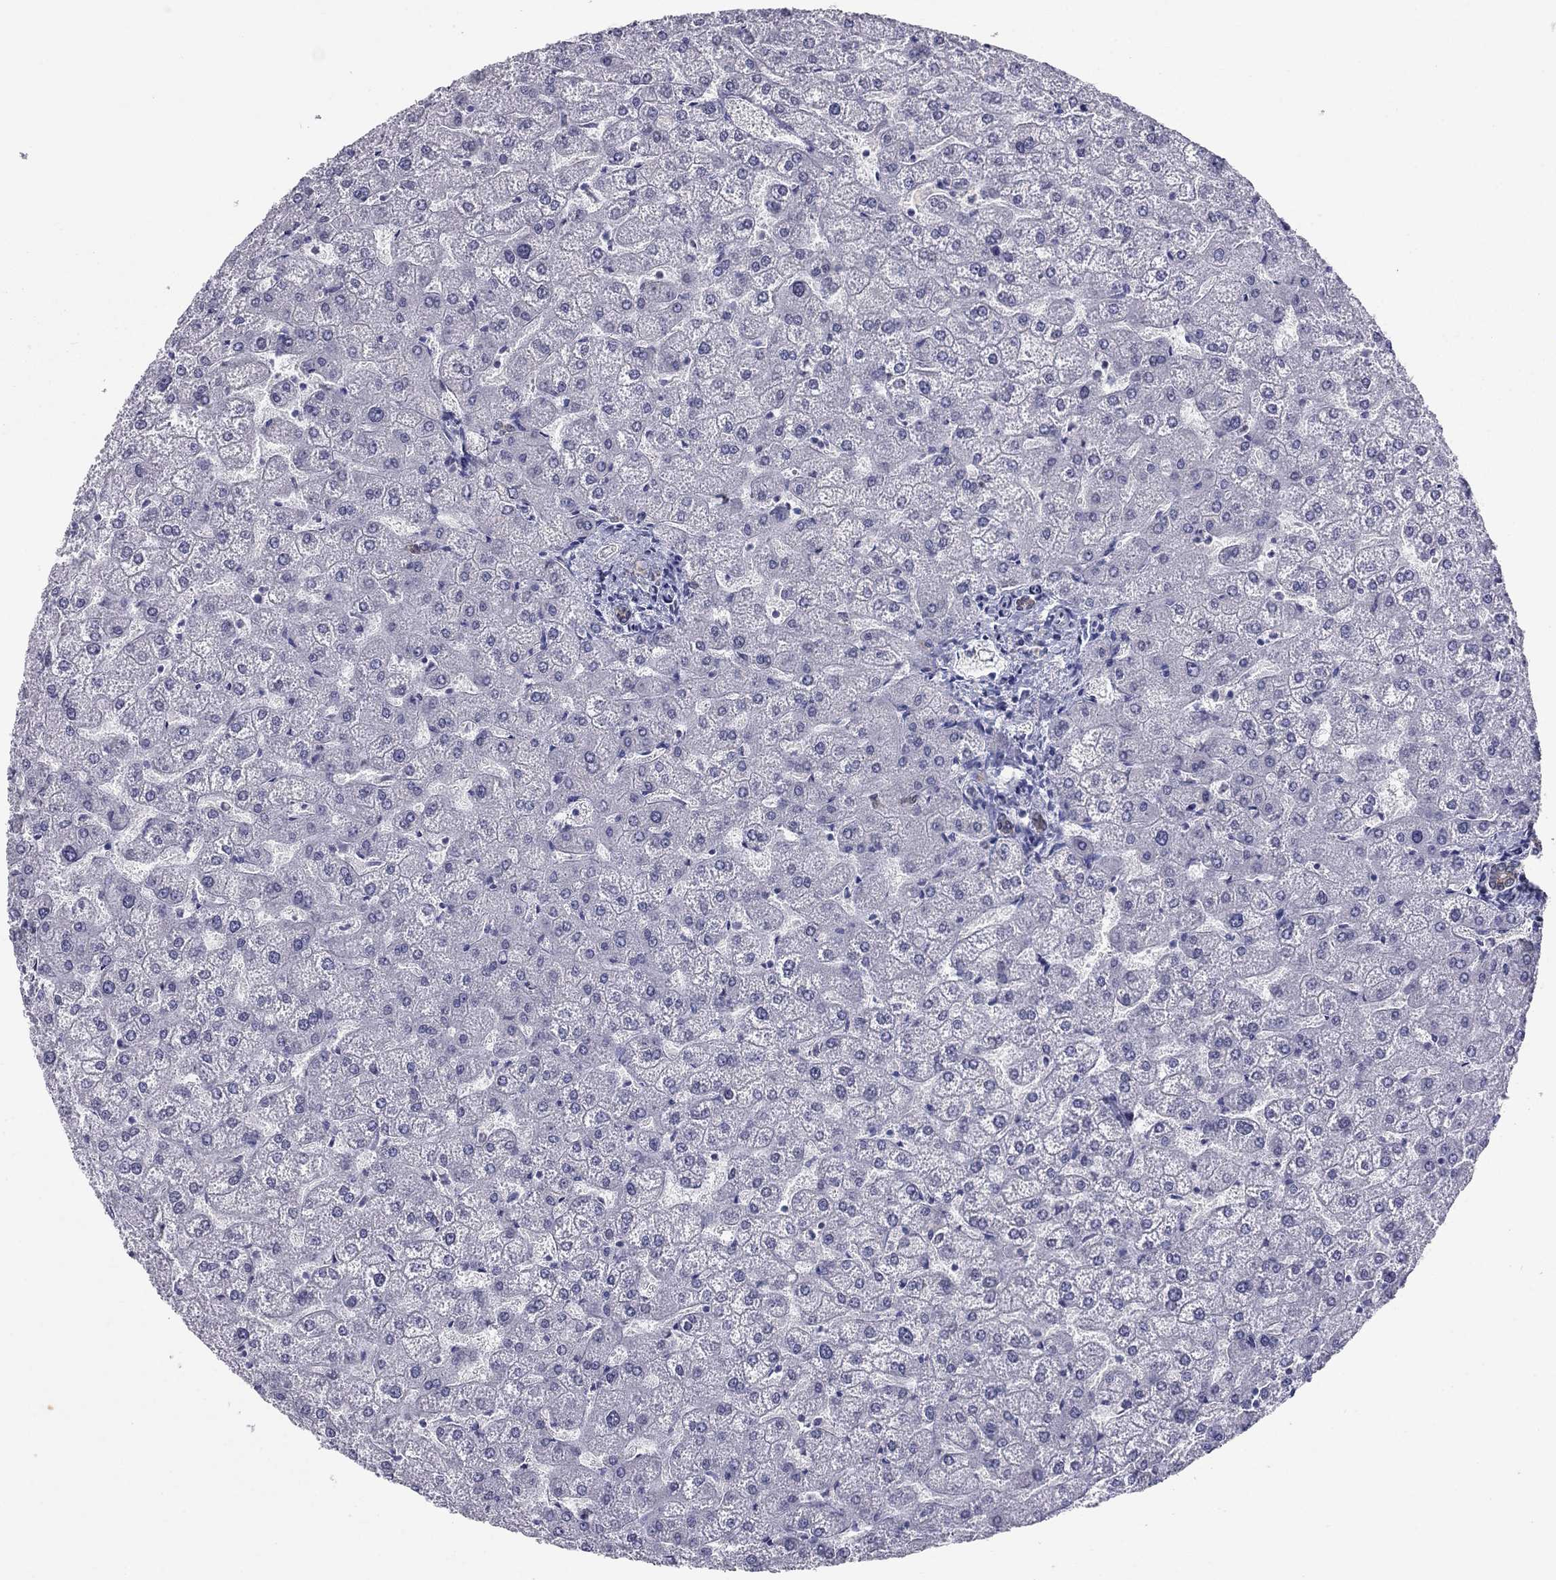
{"staining": {"intensity": "moderate", "quantity": "25%-75%", "location": "cytoplasmic/membranous"}, "tissue": "liver", "cell_type": "Cholangiocytes", "image_type": "normal", "snomed": [{"axis": "morphology", "description": "Normal tissue, NOS"}, {"axis": "topography", "description": "Liver"}], "caption": "Cholangiocytes show medium levels of moderate cytoplasmic/membranous staining in about 25%-75% of cells in benign human liver.", "gene": "KRT75", "patient": {"sex": "female", "age": 32}}